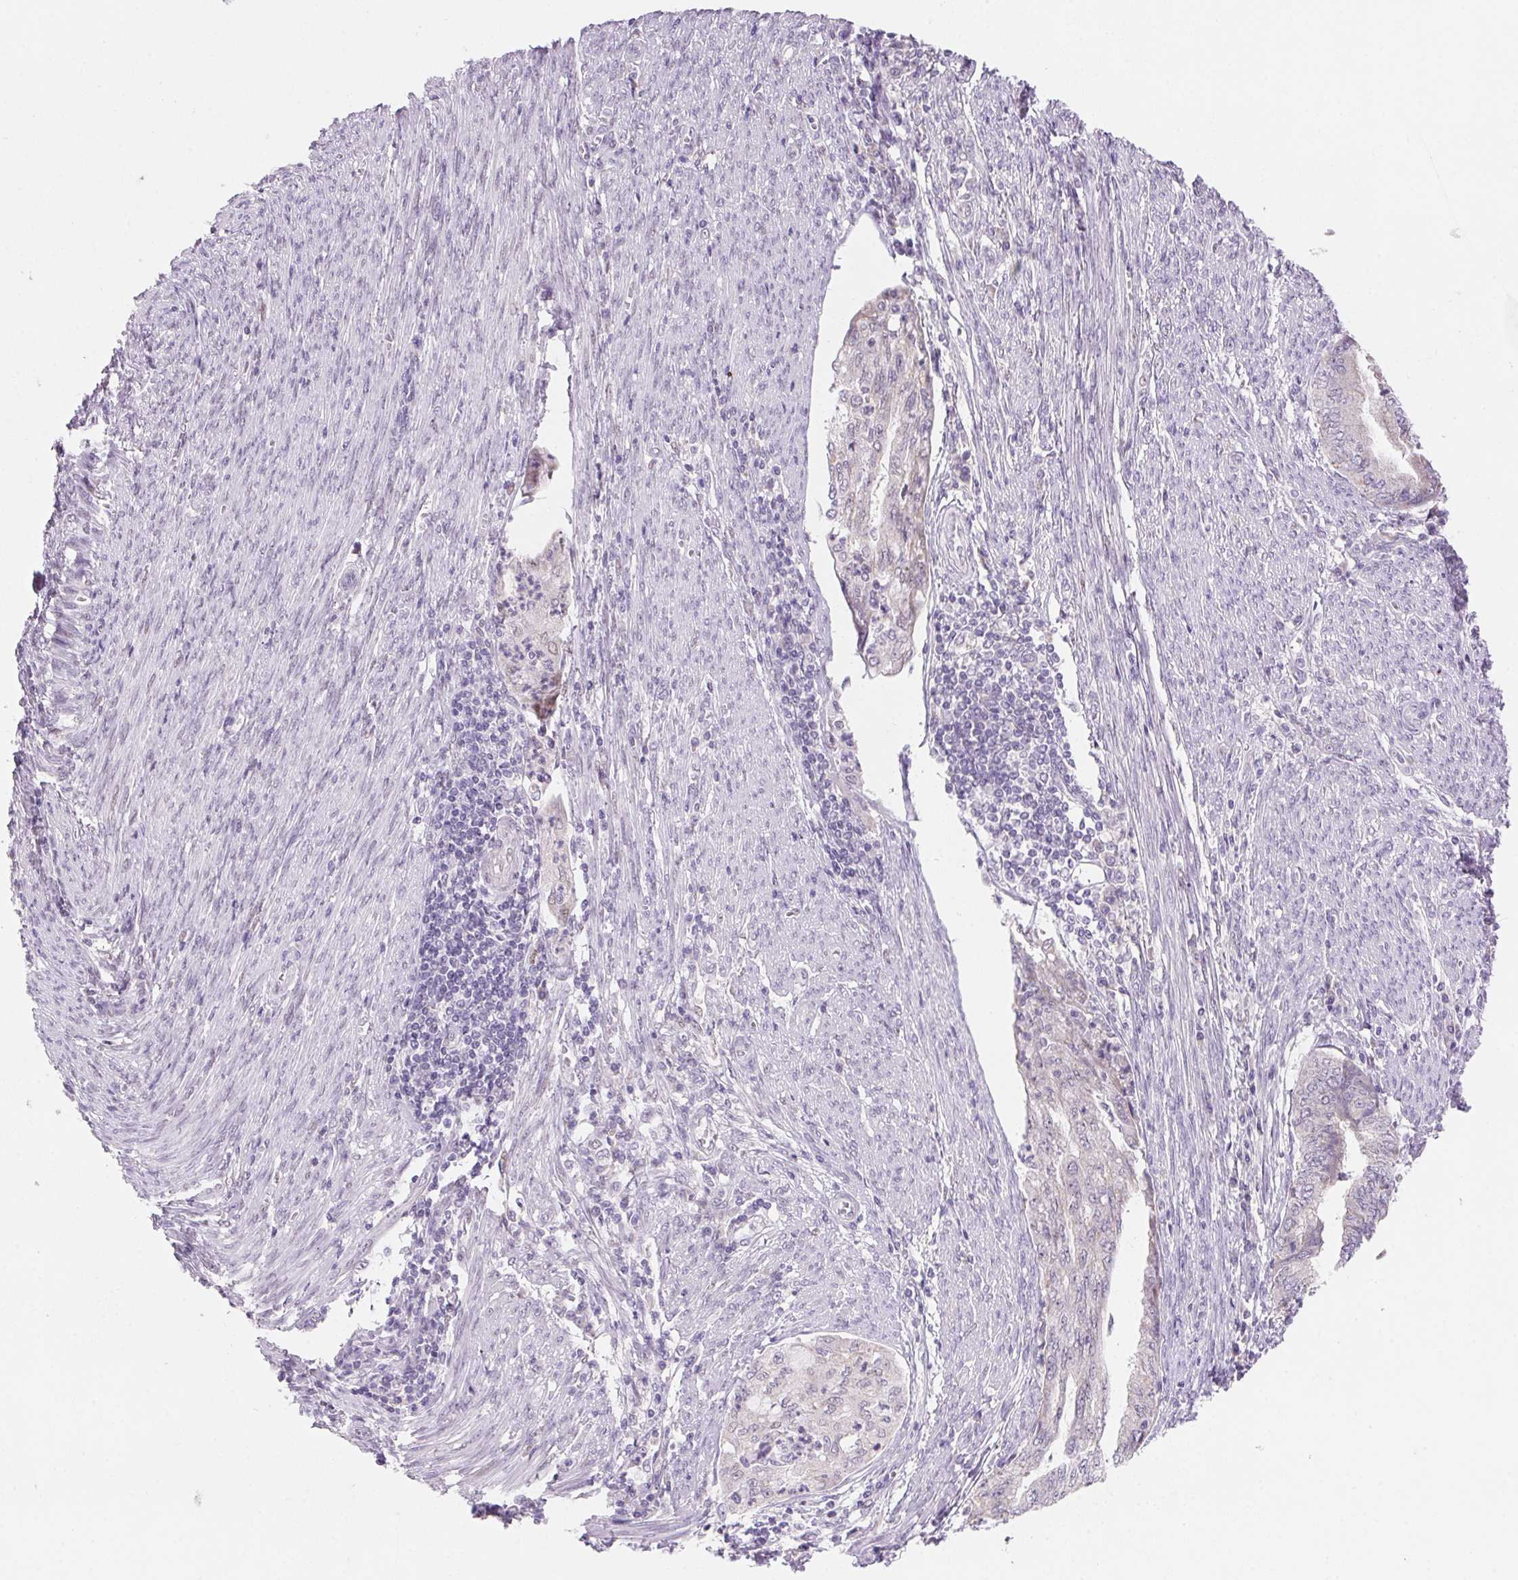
{"staining": {"intensity": "negative", "quantity": "none", "location": "none"}, "tissue": "endometrial cancer", "cell_type": "Tumor cells", "image_type": "cancer", "snomed": [{"axis": "morphology", "description": "Adenocarcinoma, NOS"}, {"axis": "topography", "description": "Endometrium"}], "caption": "IHC micrograph of neoplastic tissue: endometrial adenocarcinoma stained with DAB (3,3'-diaminobenzidine) exhibits no significant protein staining in tumor cells.", "gene": "DPPA5", "patient": {"sex": "female", "age": 79}}